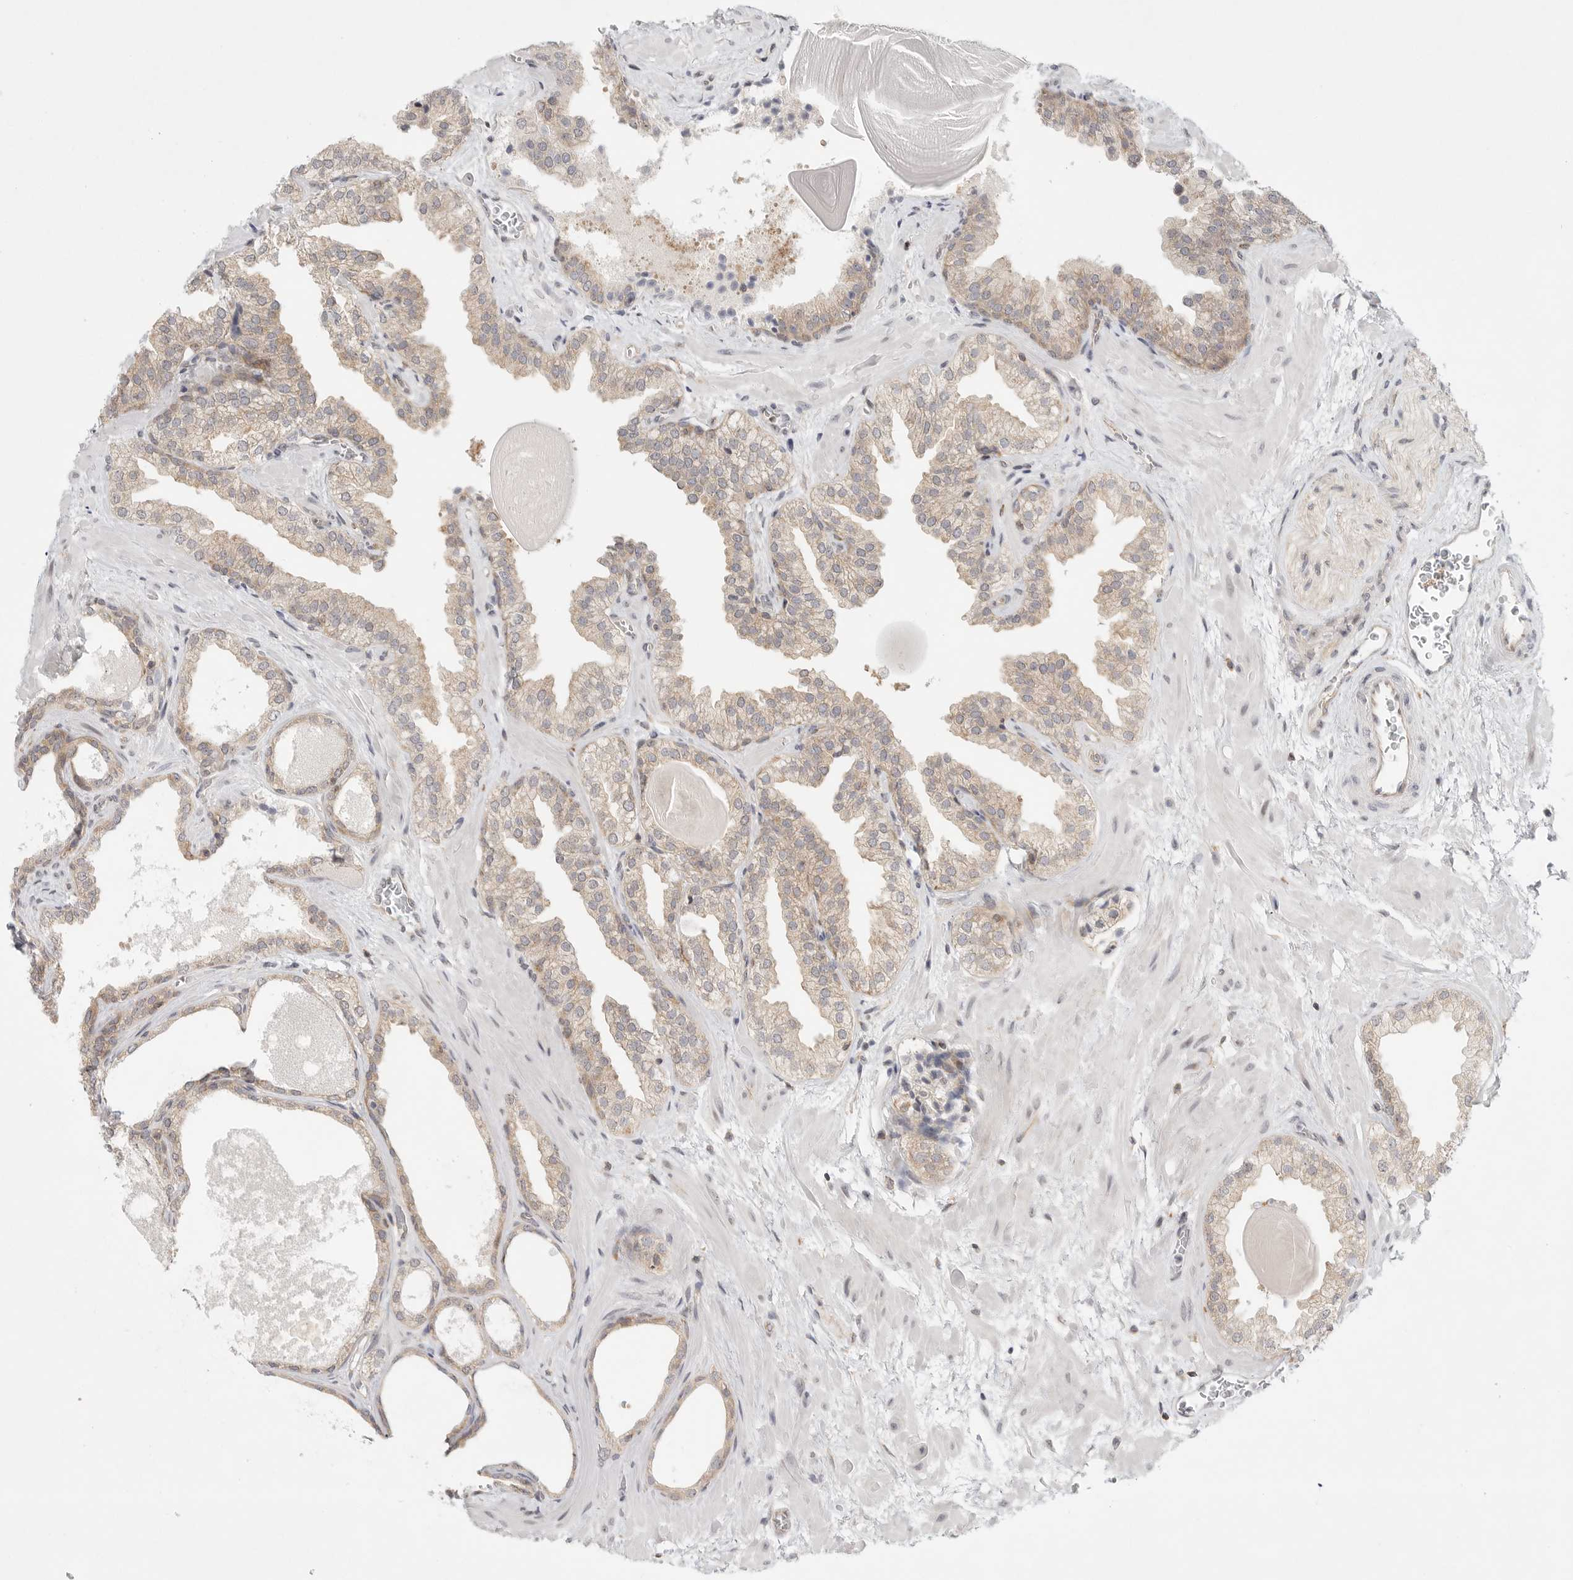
{"staining": {"intensity": "moderate", "quantity": "<25%", "location": "cytoplasmic/membranous"}, "tissue": "prostate", "cell_type": "Glandular cells", "image_type": "normal", "snomed": [{"axis": "morphology", "description": "Normal tissue, NOS"}, {"axis": "topography", "description": "Prostate"}], "caption": "A high-resolution photomicrograph shows IHC staining of benign prostate, which demonstrates moderate cytoplasmic/membranous expression in about <25% of glandular cells. (DAB (3,3'-diaminobenzidine) IHC, brown staining for protein, blue staining for nuclei).", "gene": "HDAC6", "patient": {"sex": "male", "age": 48}}